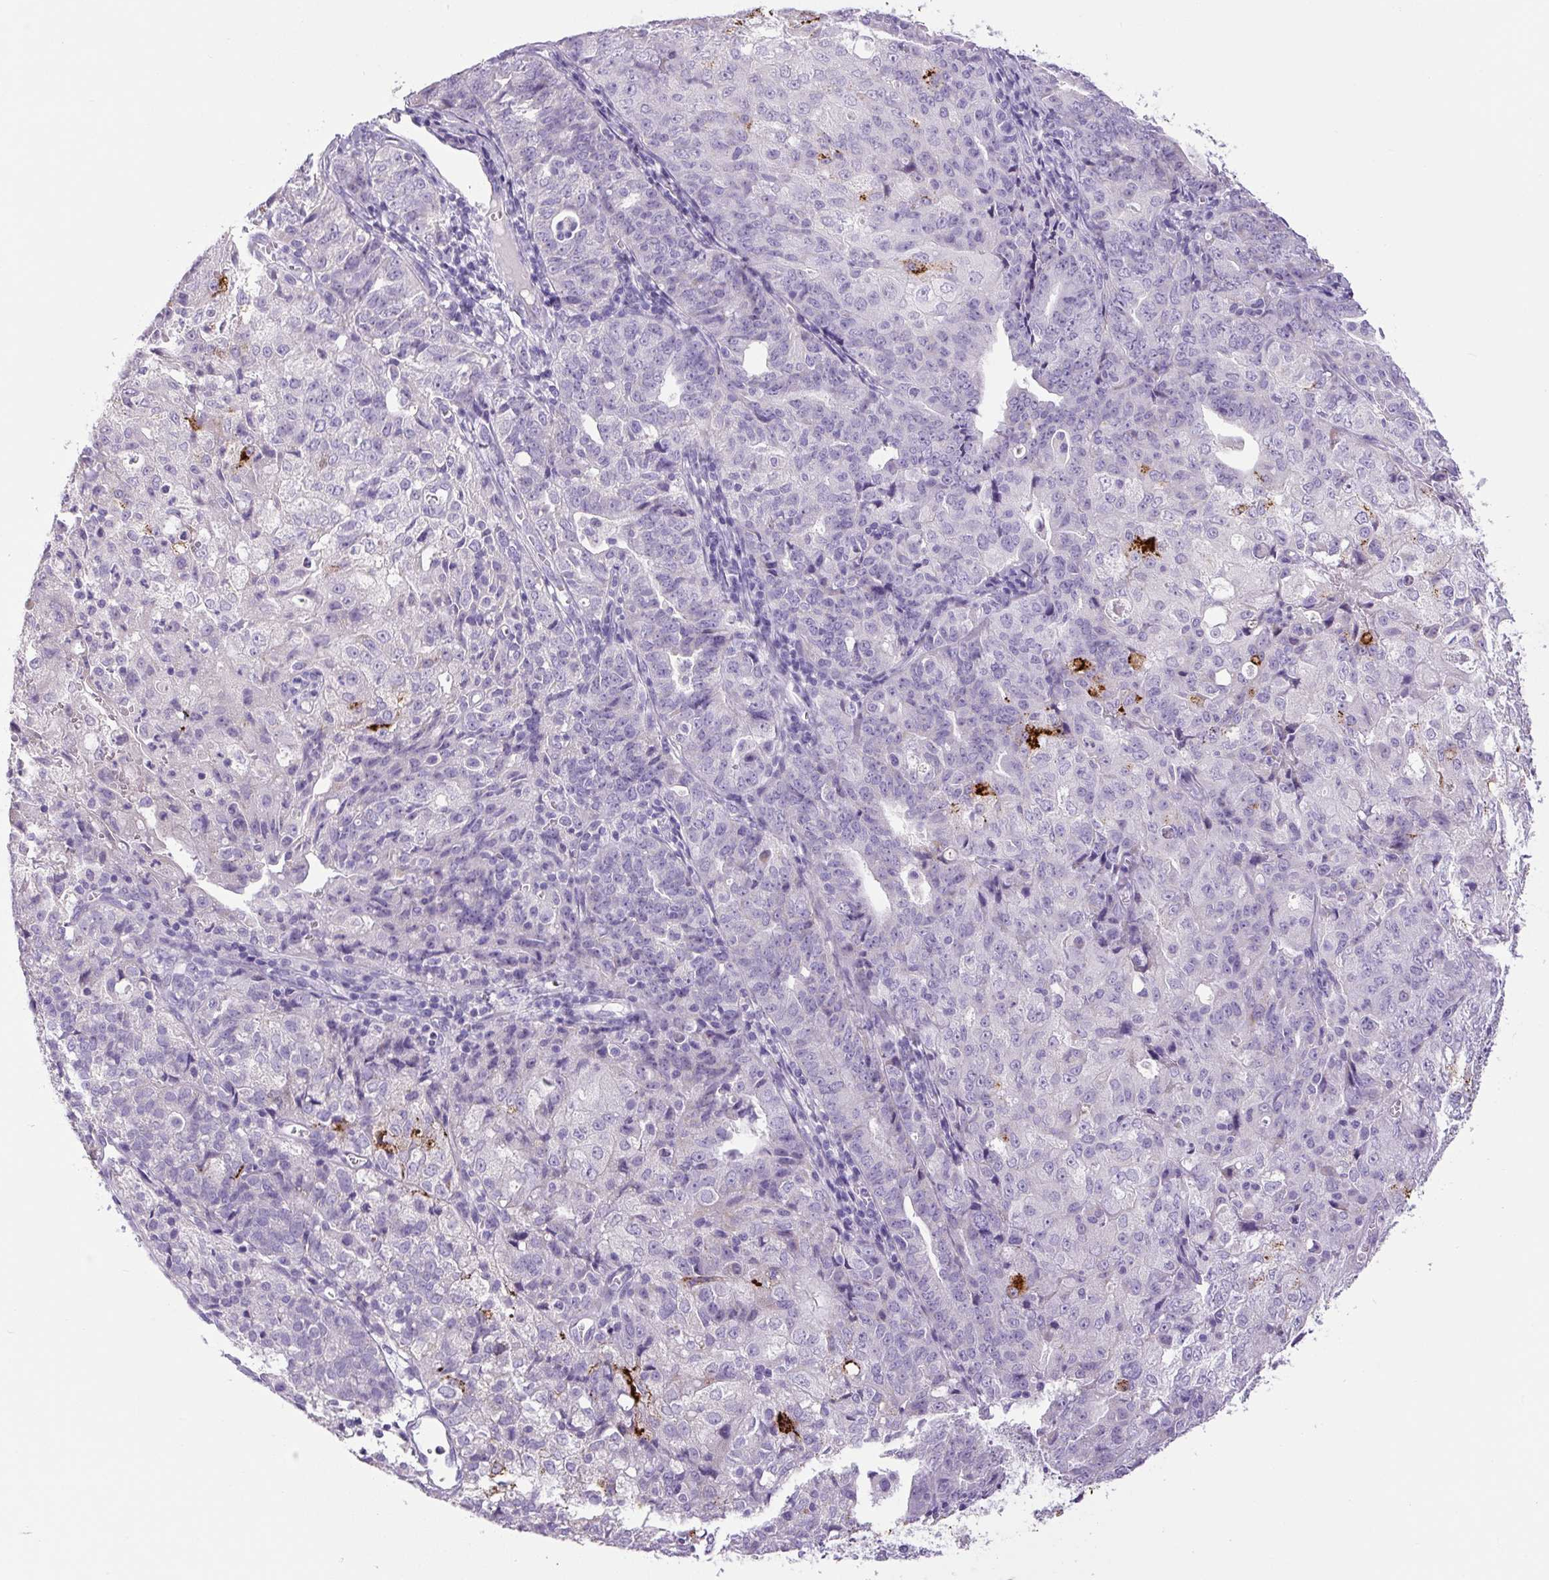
{"staining": {"intensity": "negative", "quantity": "none", "location": "none"}, "tissue": "endometrial cancer", "cell_type": "Tumor cells", "image_type": "cancer", "snomed": [{"axis": "morphology", "description": "Adenocarcinoma, NOS"}, {"axis": "topography", "description": "Endometrium"}], "caption": "Immunohistochemistry (IHC) micrograph of endometrial cancer (adenocarcinoma) stained for a protein (brown), which demonstrates no positivity in tumor cells.", "gene": "CHGA", "patient": {"sex": "female", "age": 61}}